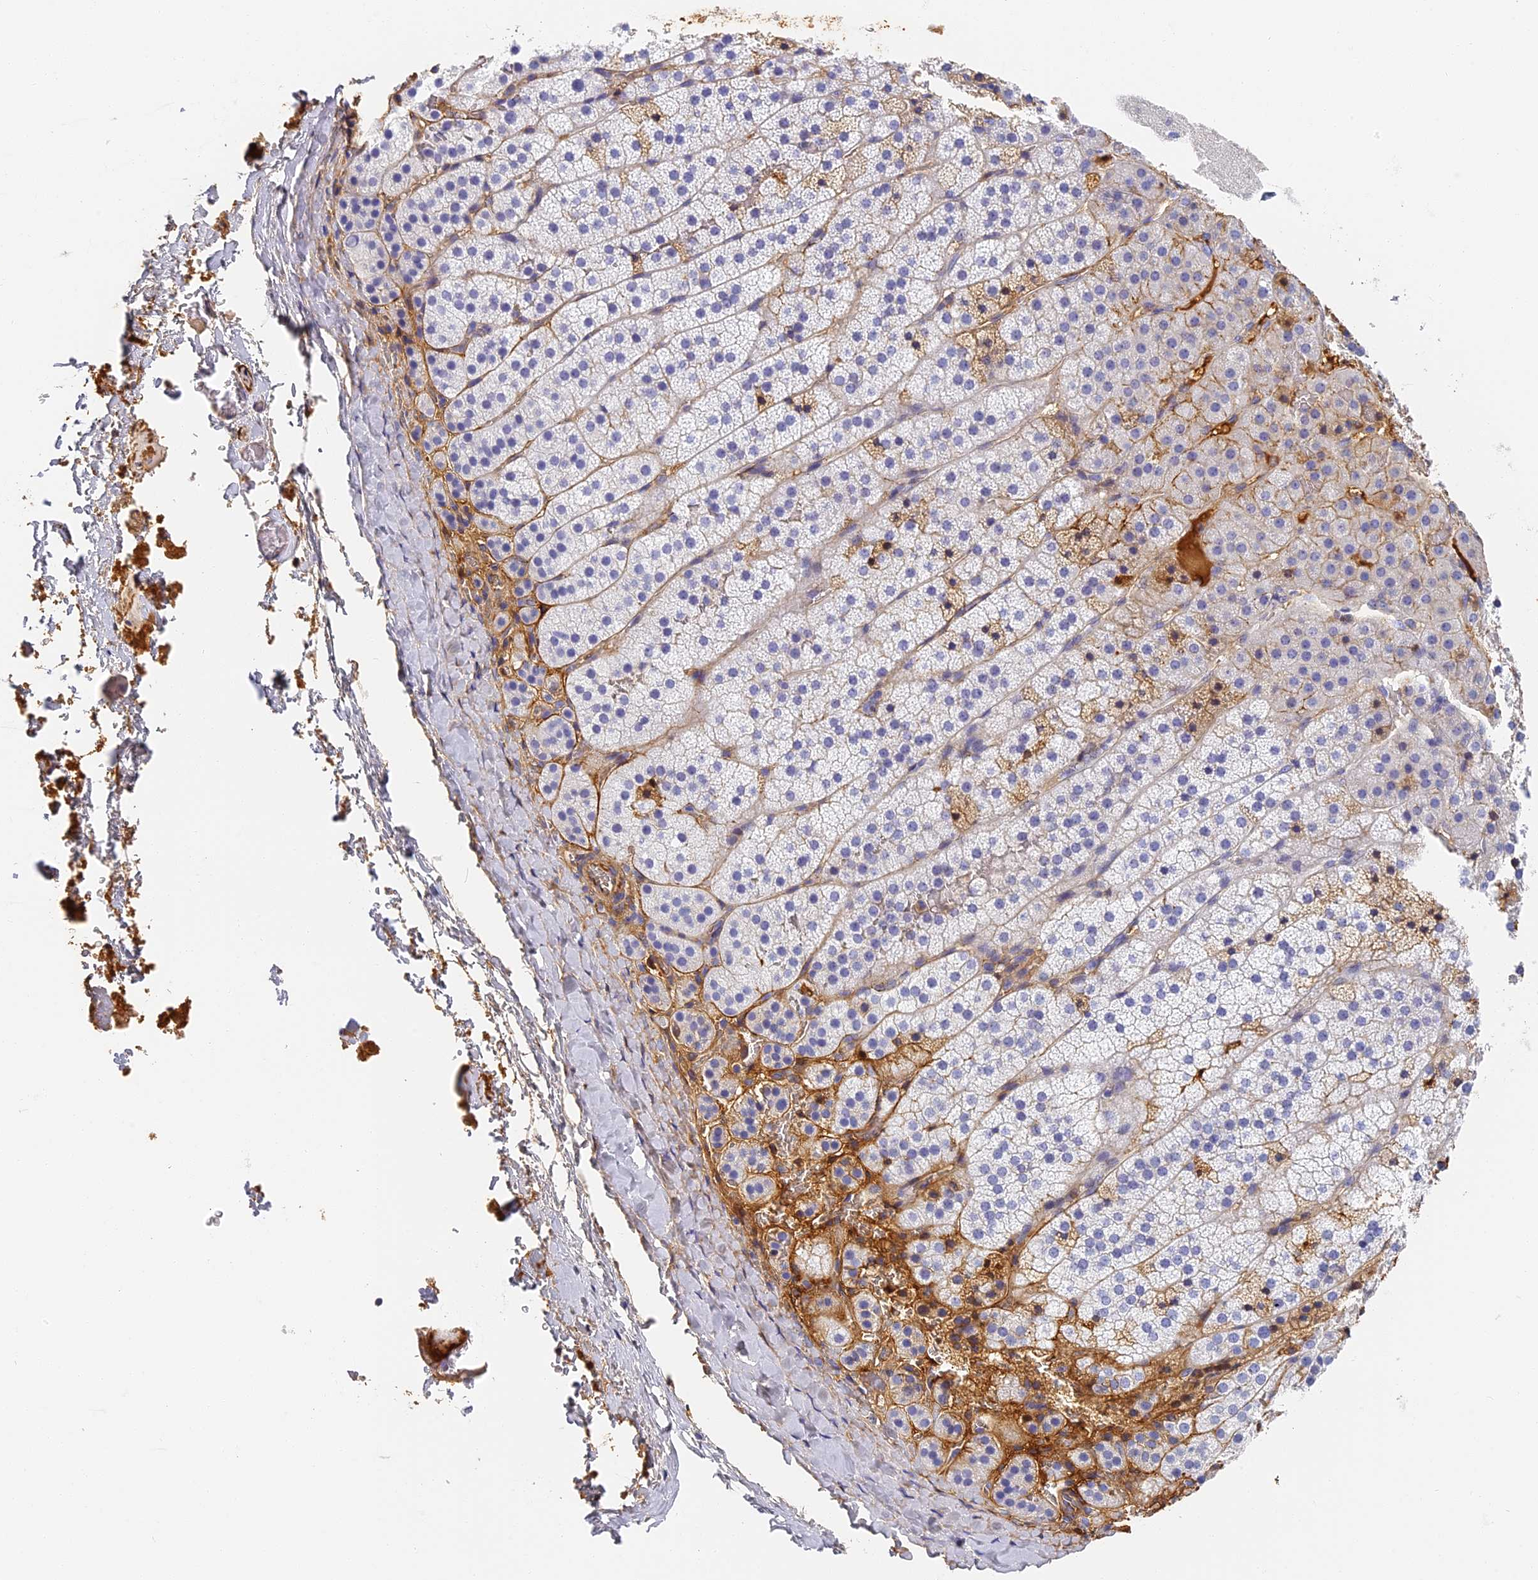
{"staining": {"intensity": "negative", "quantity": "none", "location": "none"}, "tissue": "adrenal gland", "cell_type": "Glandular cells", "image_type": "normal", "snomed": [{"axis": "morphology", "description": "Normal tissue, NOS"}, {"axis": "topography", "description": "Adrenal gland"}], "caption": "The histopathology image displays no staining of glandular cells in normal adrenal gland.", "gene": "ITIH1", "patient": {"sex": "female", "age": 44}}